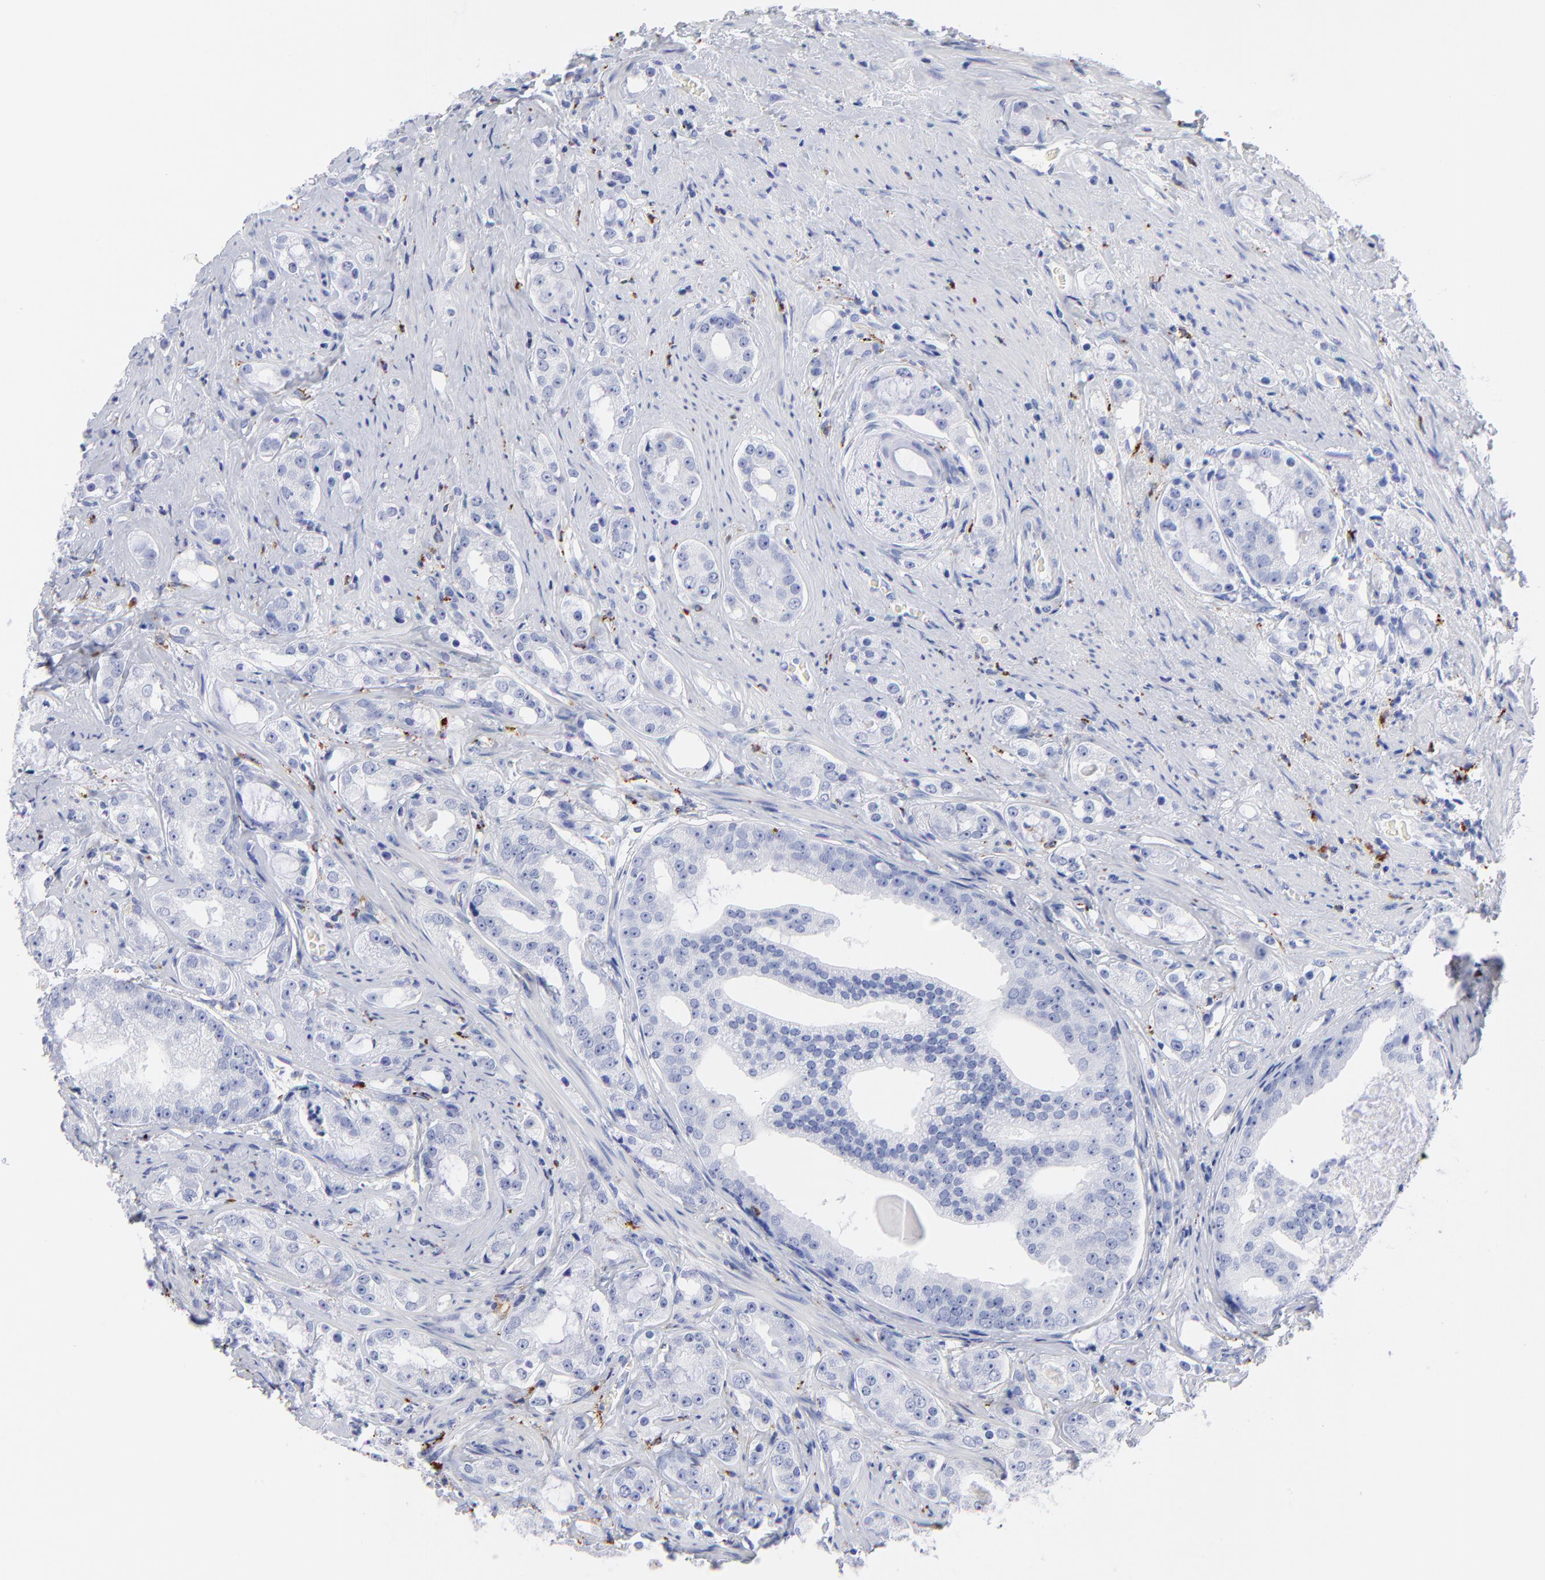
{"staining": {"intensity": "negative", "quantity": "none", "location": "none"}, "tissue": "prostate cancer", "cell_type": "Tumor cells", "image_type": "cancer", "snomed": [{"axis": "morphology", "description": "Adenocarcinoma, High grade"}, {"axis": "topography", "description": "Prostate"}], "caption": "Tumor cells show no significant protein expression in prostate high-grade adenocarcinoma.", "gene": "CPVL", "patient": {"sex": "male", "age": 68}}